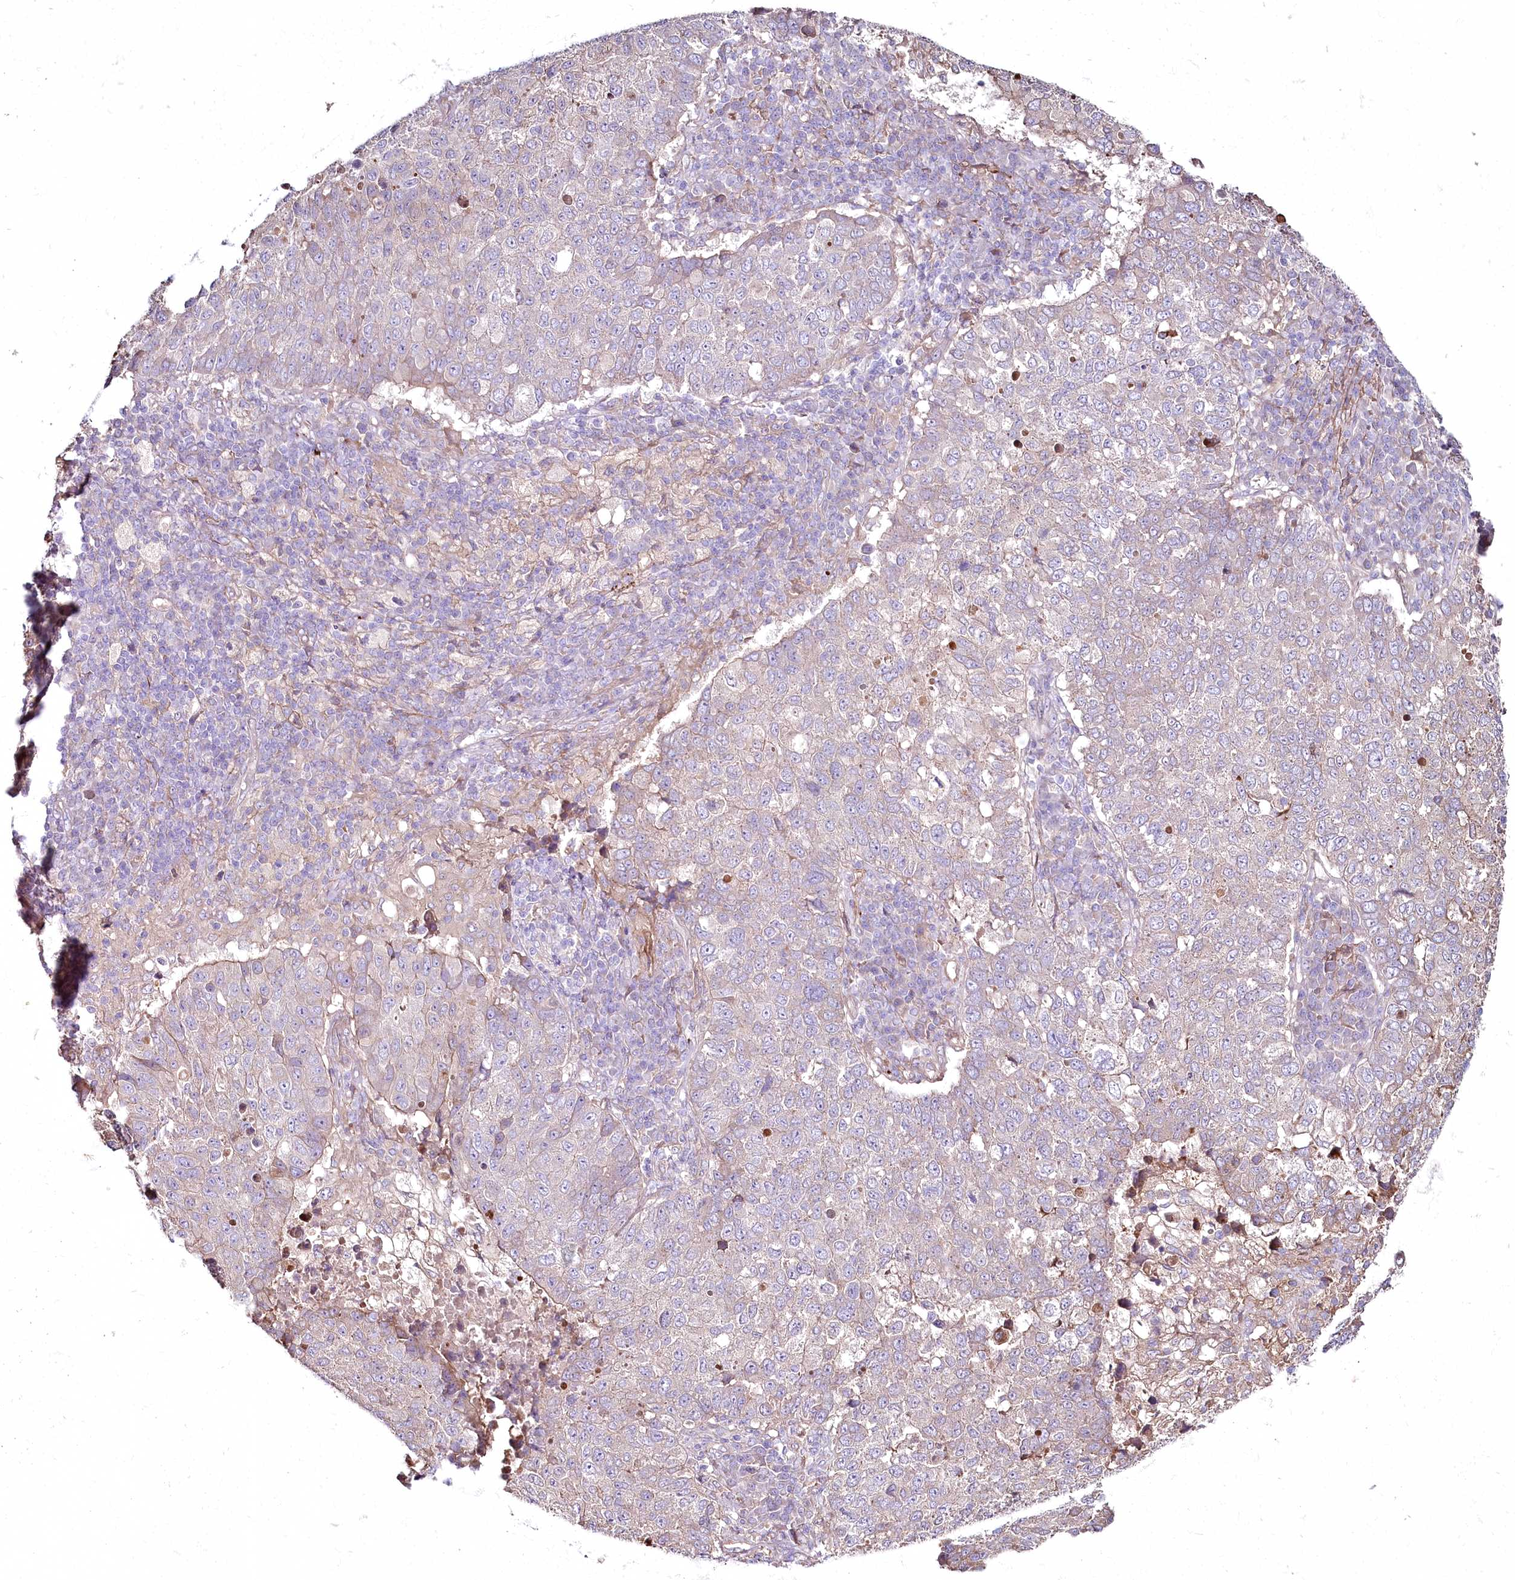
{"staining": {"intensity": "negative", "quantity": "none", "location": "none"}, "tissue": "lung cancer", "cell_type": "Tumor cells", "image_type": "cancer", "snomed": [{"axis": "morphology", "description": "Squamous cell carcinoma, NOS"}, {"axis": "topography", "description": "Lung"}], "caption": "Squamous cell carcinoma (lung) was stained to show a protein in brown. There is no significant positivity in tumor cells. (Brightfield microscopy of DAB IHC at high magnification).", "gene": "SUMF1", "patient": {"sex": "male", "age": 73}}